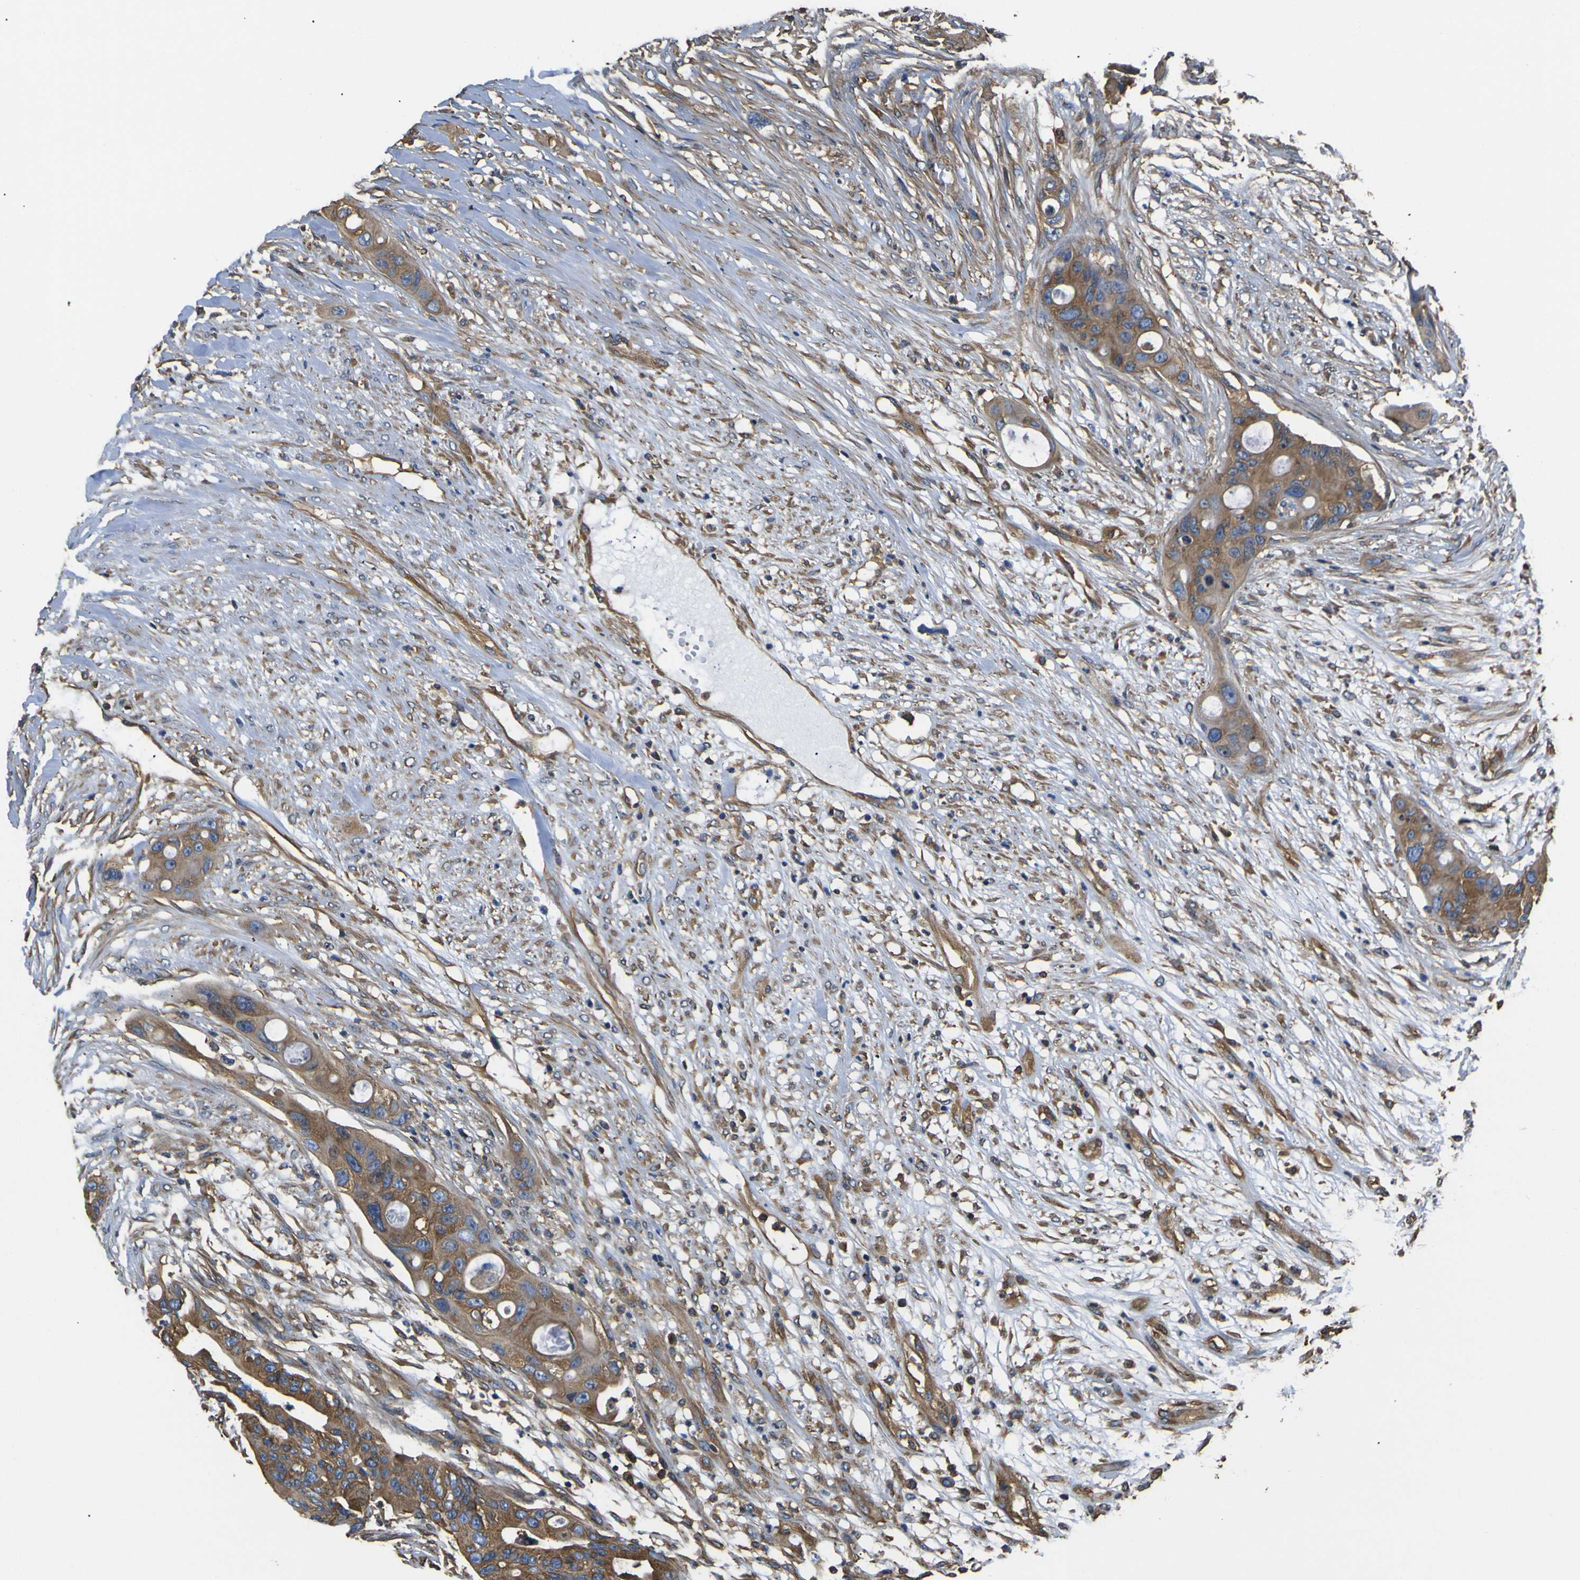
{"staining": {"intensity": "moderate", "quantity": ">75%", "location": "cytoplasmic/membranous"}, "tissue": "colorectal cancer", "cell_type": "Tumor cells", "image_type": "cancer", "snomed": [{"axis": "morphology", "description": "Adenocarcinoma, NOS"}, {"axis": "topography", "description": "Colon"}], "caption": "Approximately >75% of tumor cells in colorectal adenocarcinoma display moderate cytoplasmic/membranous protein staining as visualized by brown immunohistochemical staining.", "gene": "TUBB", "patient": {"sex": "female", "age": 57}}